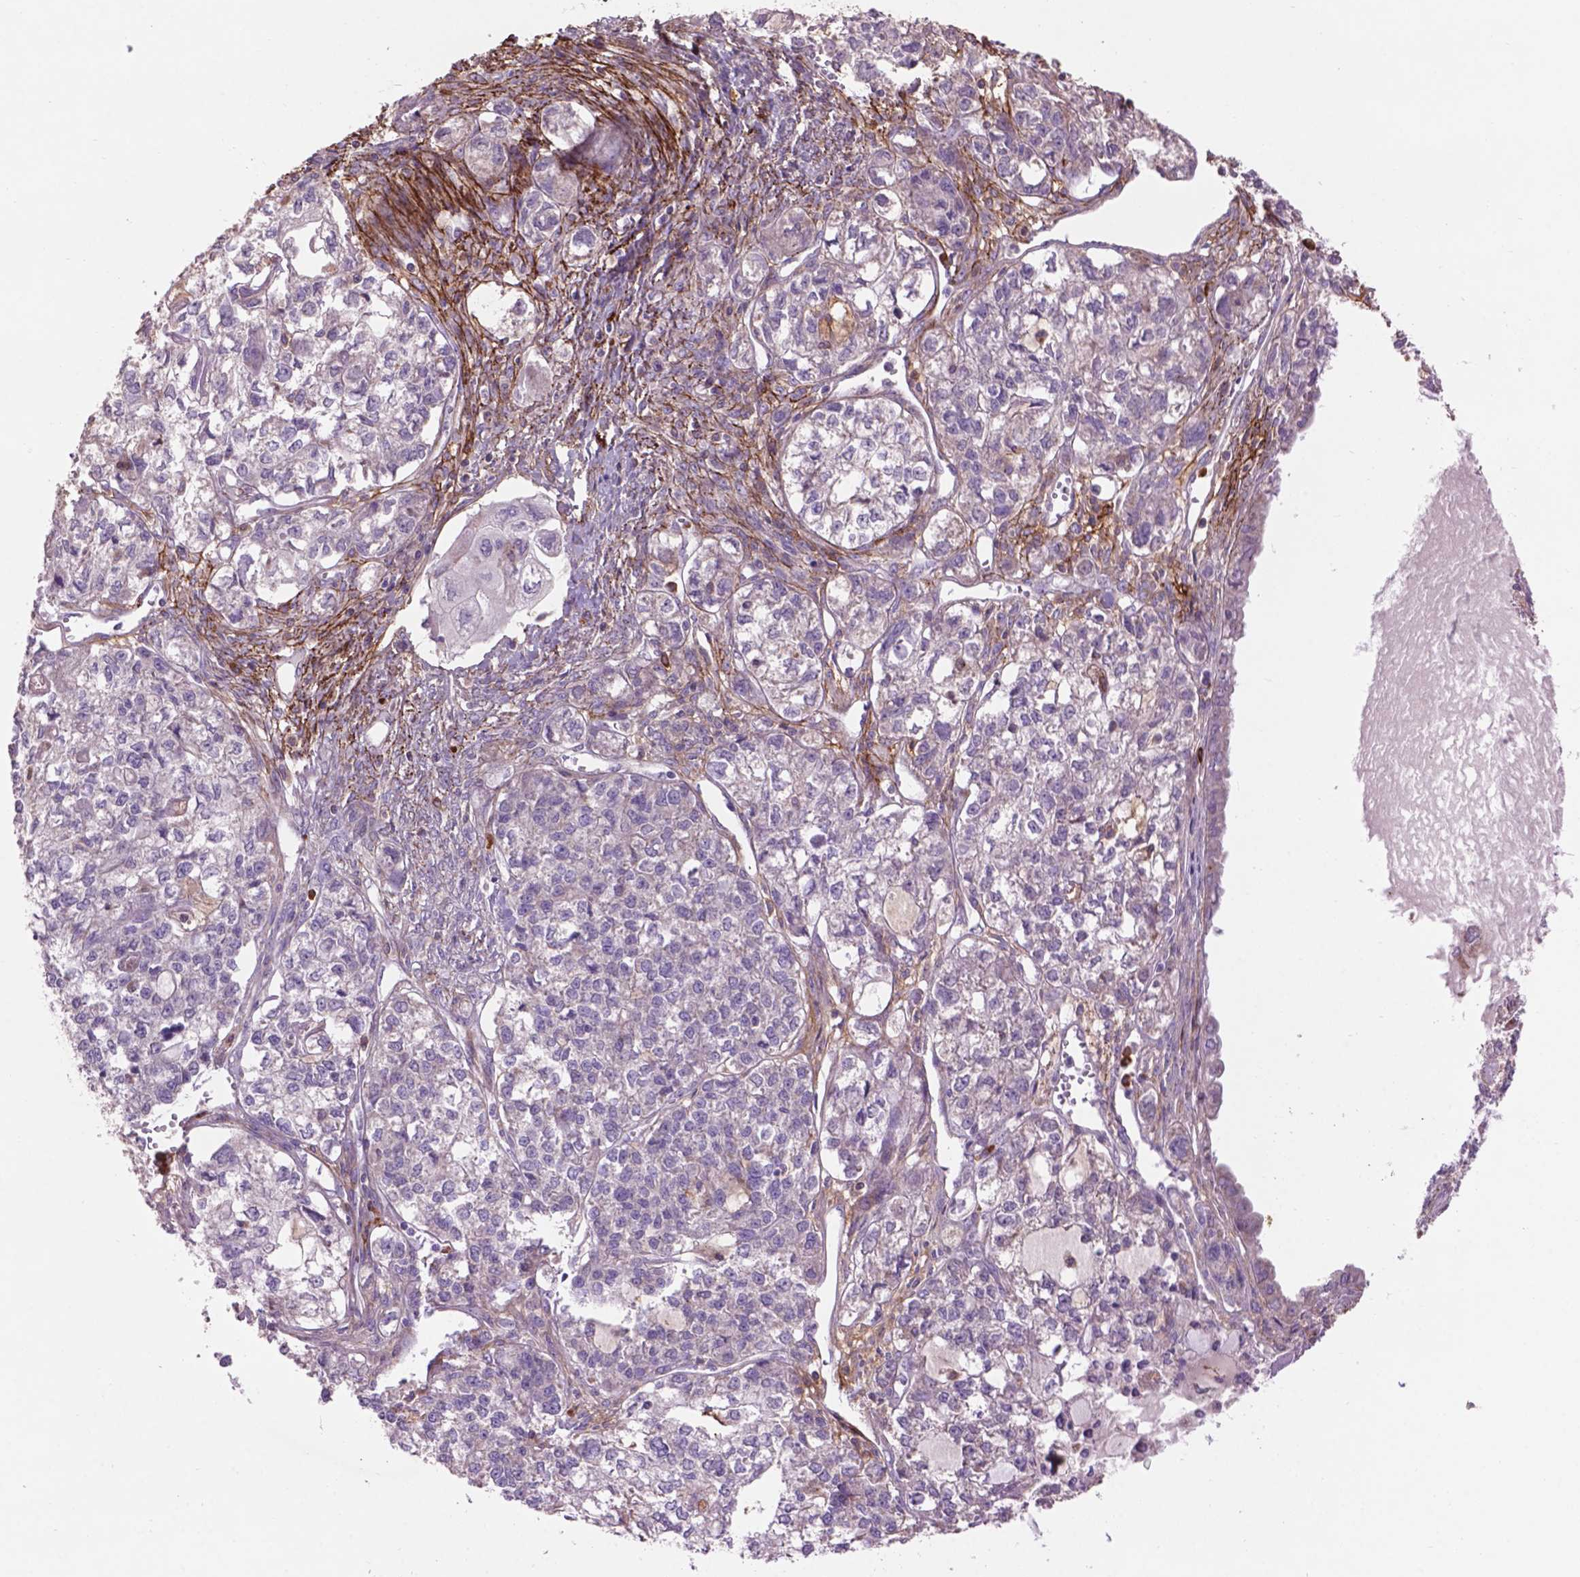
{"staining": {"intensity": "negative", "quantity": "none", "location": "none"}, "tissue": "ovarian cancer", "cell_type": "Tumor cells", "image_type": "cancer", "snomed": [{"axis": "morphology", "description": "Carcinoma, endometroid"}, {"axis": "topography", "description": "Ovary"}], "caption": "This is an IHC photomicrograph of ovarian endometroid carcinoma. There is no positivity in tumor cells.", "gene": "LRRC3C", "patient": {"sex": "female", "age": 64}}